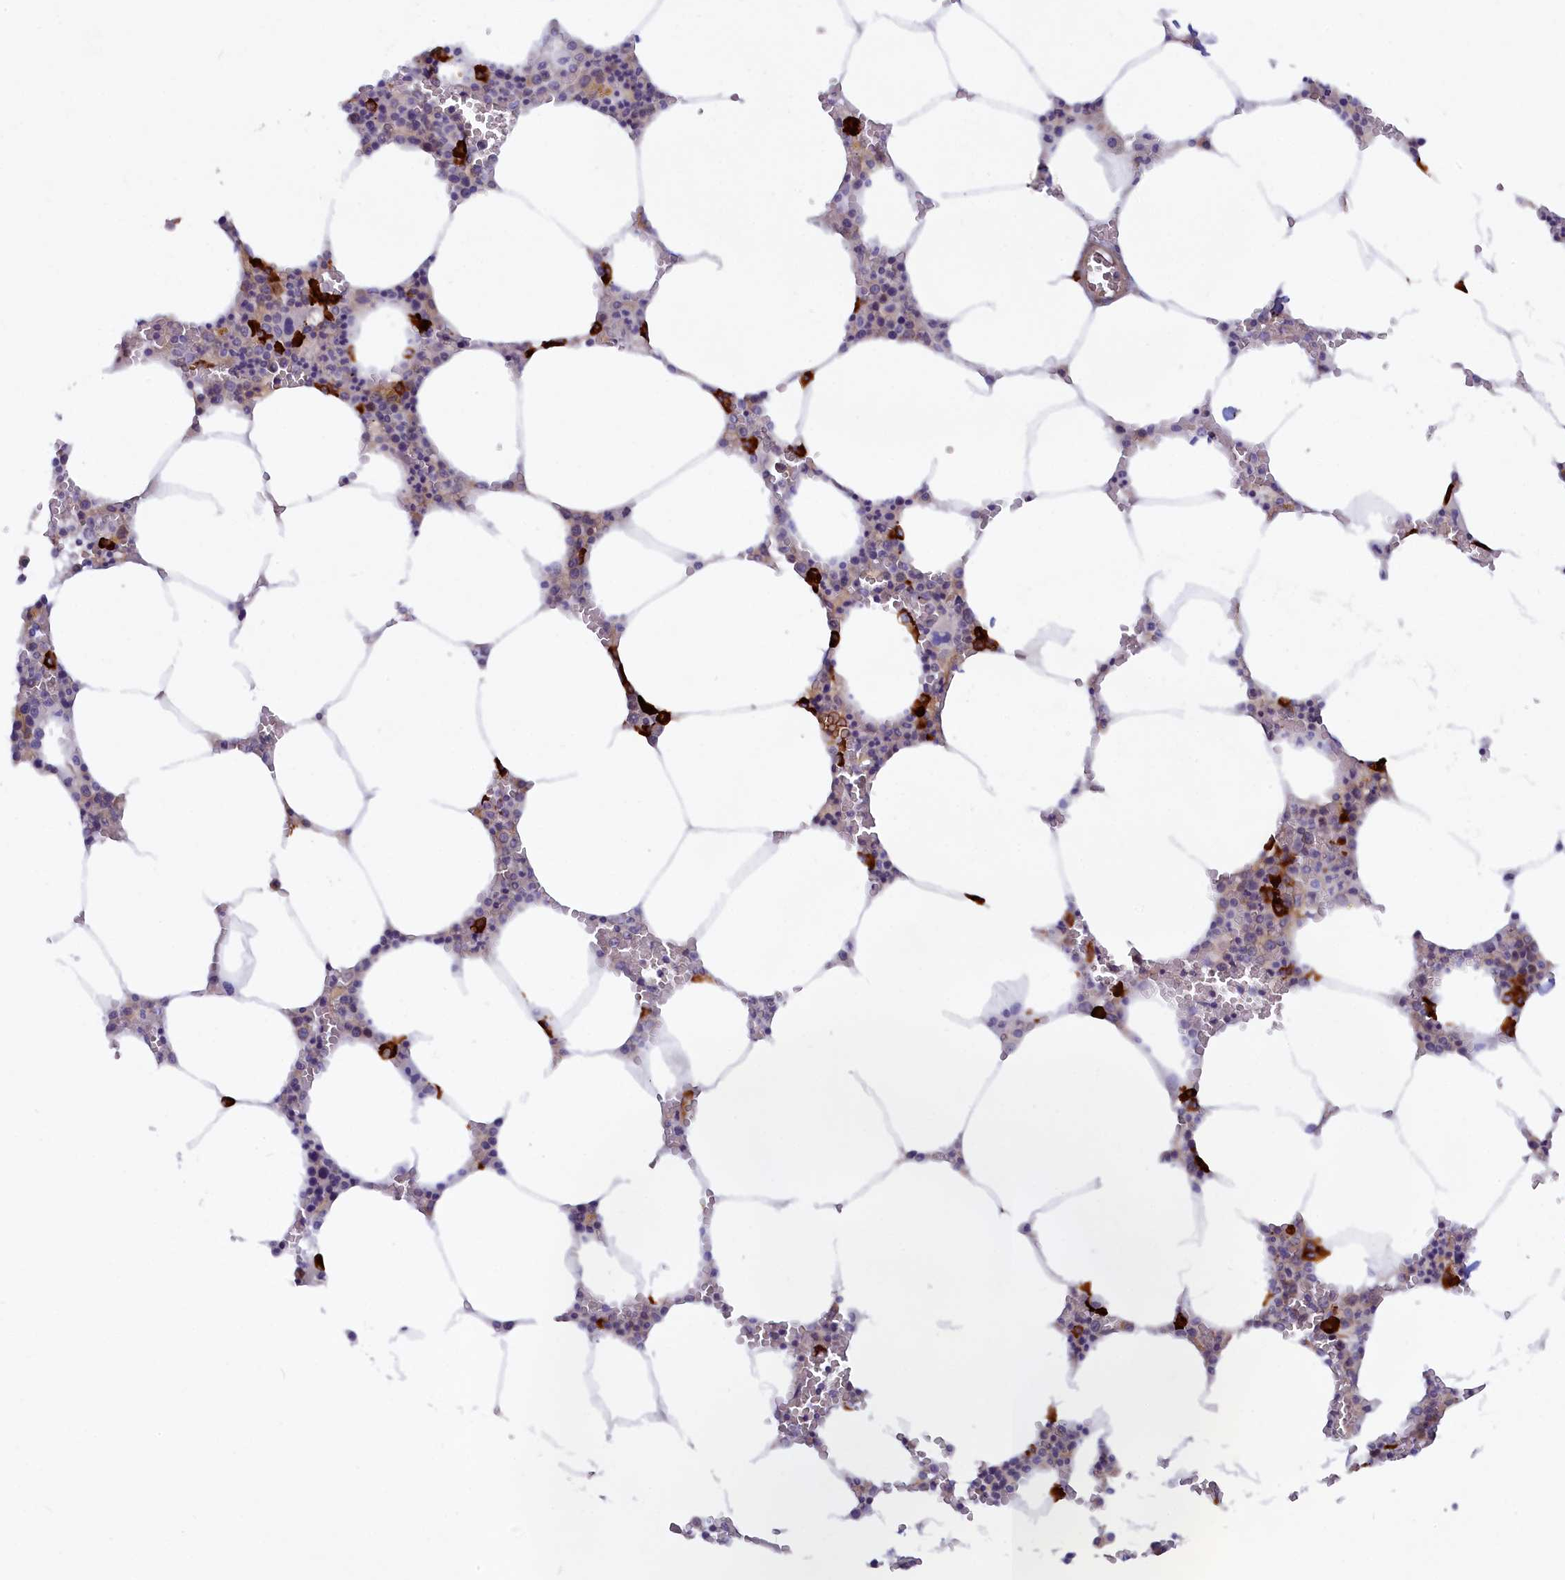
{"staining": {"intensity": "moderate", "quantity": "<25%", "location": "cytoplasmic/membranous"}, "tissue": "bone marrow", "cell_type": "Hematopoietic cells", "image_type": "normal", "snomed": [{"axis": "morphology", "description": "Normal tissue, NOS"}, {"axis": "topography", "description": "Bone marrow"}], "caption": "Bone marrow stained with DAB (3,3'-diaminobenzidine) IHC demonstrates low levels of moderate cytoplasmic/membranous positivity in approximately <25% of hematopoietic cells. (DAB (3,3'-diaminobenzidine) IHC, brown staining for protein, blue staining for nuclei).", "gene": "JPT2", "patient": {"sex": "male", "age": 70}}